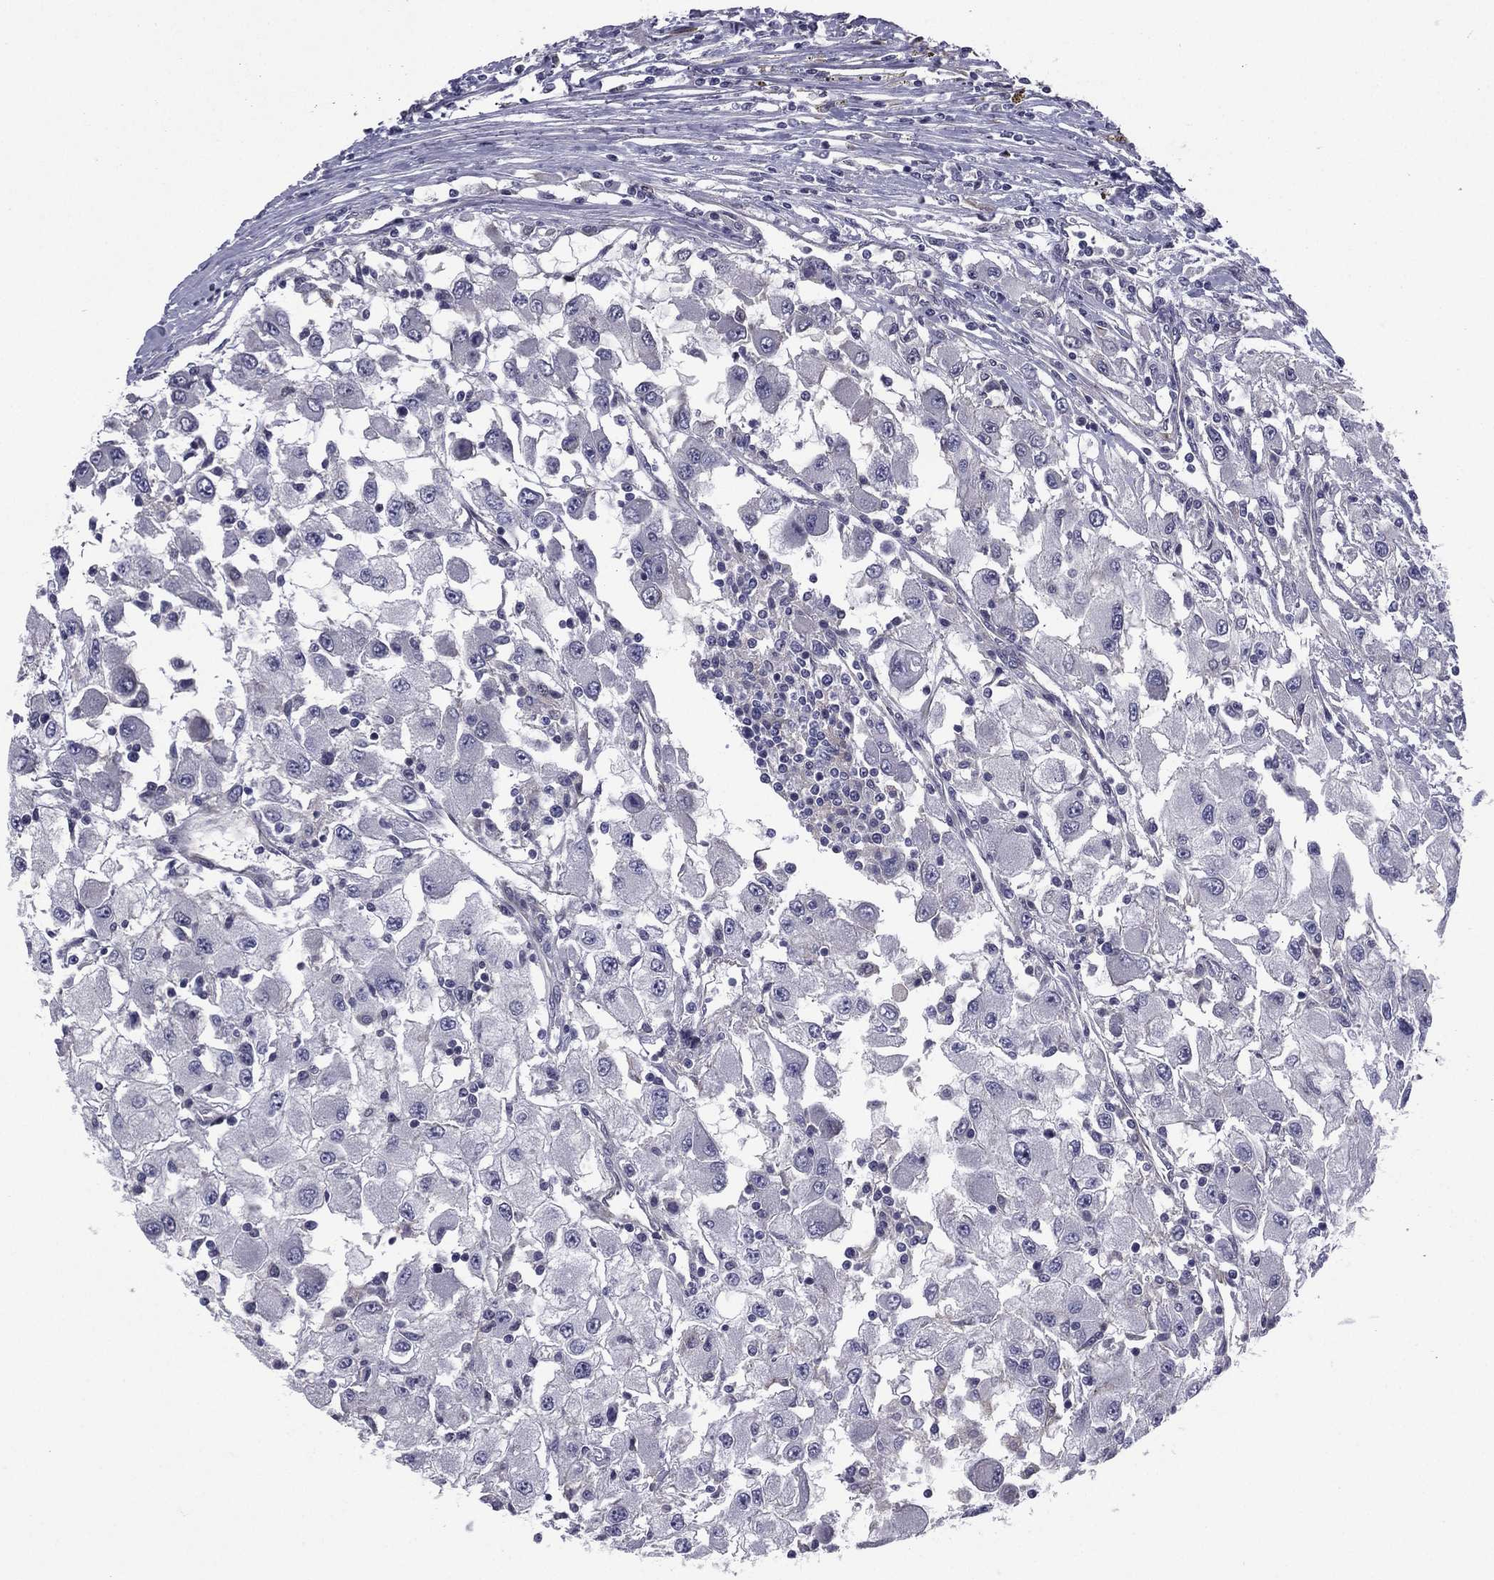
{"staining": {"intensity": "negative", "quantity": "none", "location": "none"}, "tissue": "renal cancer", "cell_type": "Tumor cells", "image_type": "cancer", "snomed": [{"axis": "morphology", "description": "Adenocarcinoma, NOS"}, {"axis": "topography", "description": "Kidney"}], "caption": "An IHC photomicrograph of renal cancer (adenocarcinoma) is shown. There is no staining in tumor cells of renal cancer (adenocarcinoma).", "gene": "ACTRT2", "patient": {"sex": "female", "age": 67}}